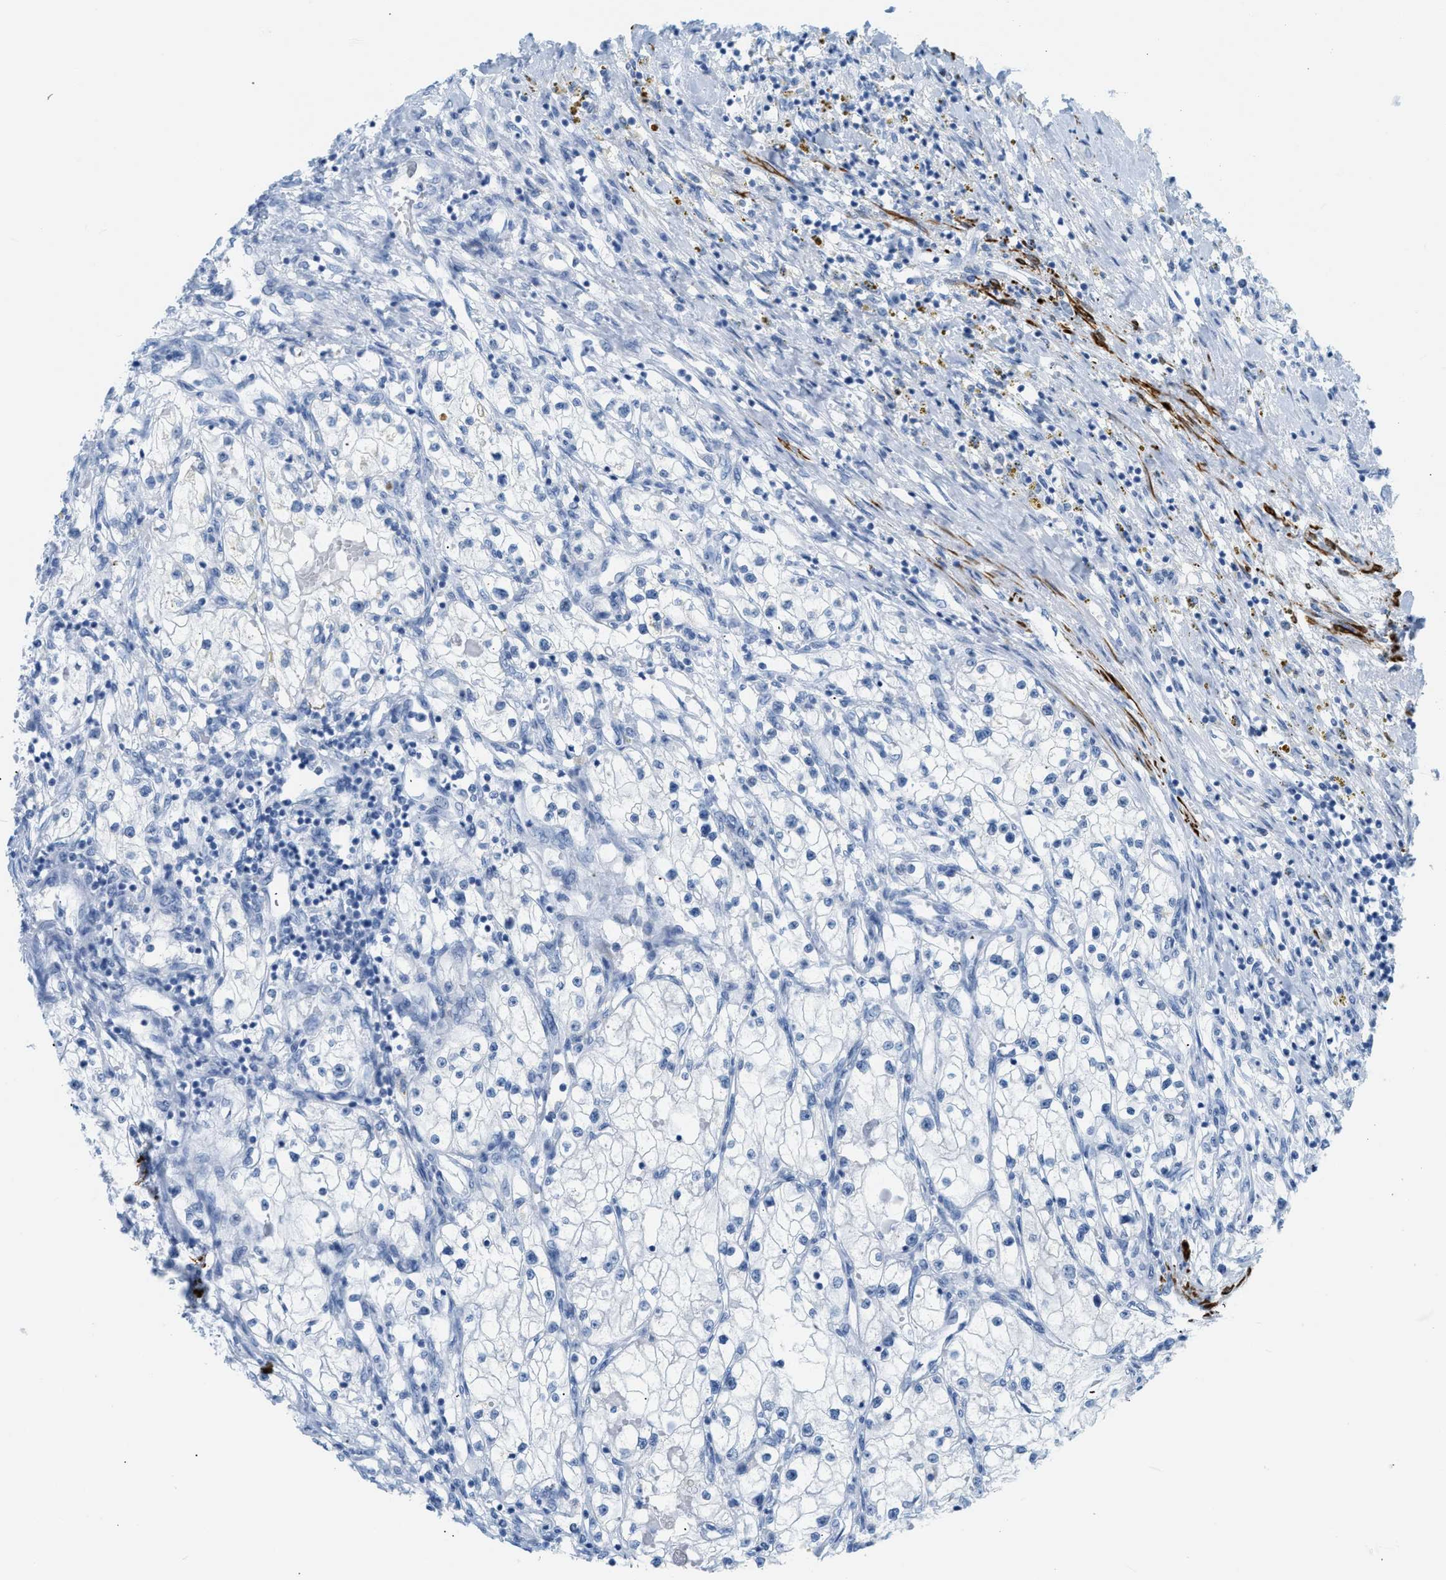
{"staining": {"intensity": "negative", "quantity": "none", "location": "none"}, "tissue": "renal cancer", "cell_type": "Tumor cells", "image_type": "cancer", "snomed": [{"axis": "morphology", "description": "Adenocarcinoma, NOS"}, {"axis": "topography", "description": "Kidney"}], "caption": "IHC micrograph of neoplastic tissue: human renal adenocarcinoma stained with DAB (3,3'-diaminobenzidine) shows no significant protein expression in tumor cells.", "gene": "DES", "patient": {"sex": "male", "age": 68}}